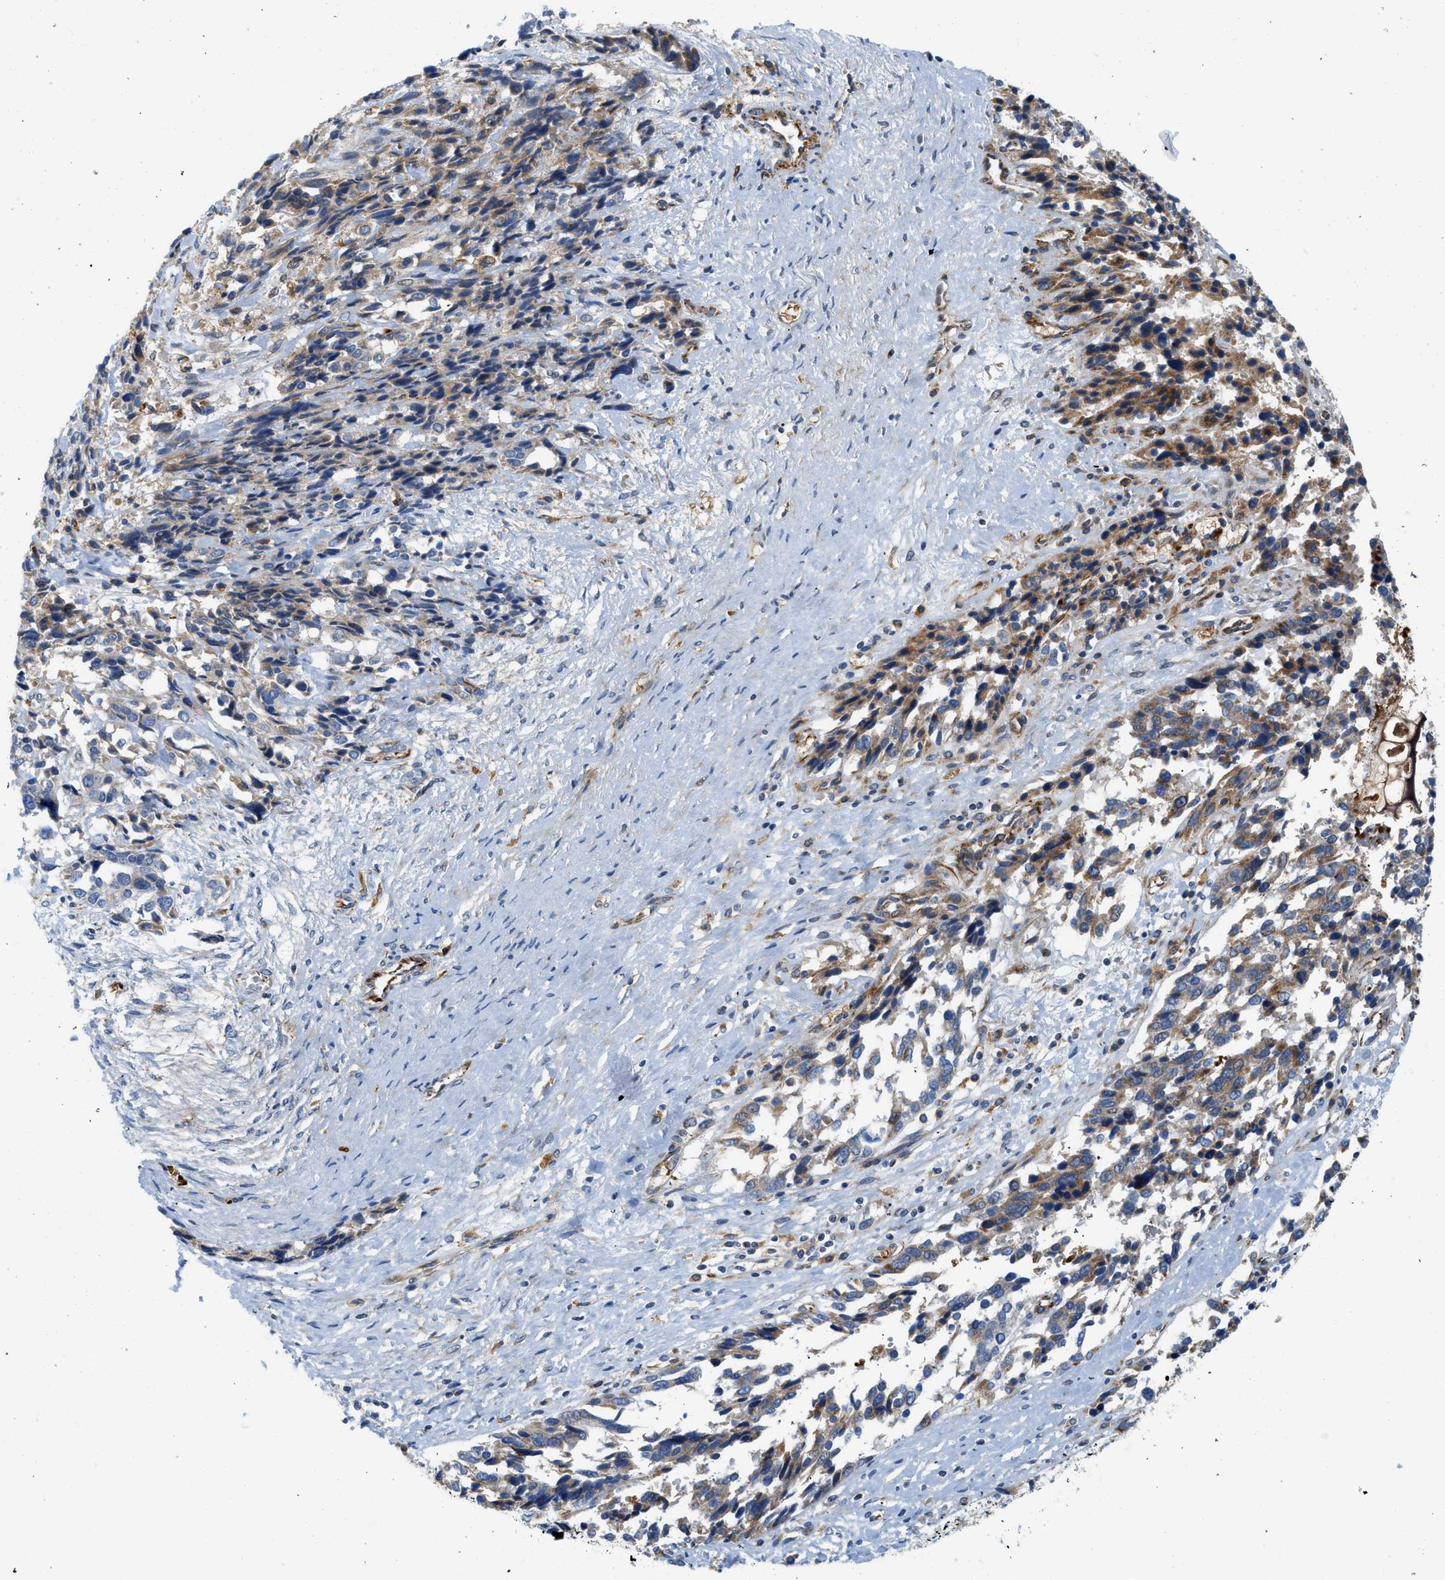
{"staining": {"intensity": "moderate", "quantity": ">75%", "location": "cytoplasmic/membranous"}, "tissue": "ovarian cancer", "cell_type": "Tumor cells", "image_type": "cancer", "snomed": [{"axis": "morphology", "description": "Cystadenocarcinoma, serous, NOS"}, {"axis": "topography", "description": "Ovary"}], "caption": "Protein expression analysis of human ovarian cancer (serous cystadenocarcinoma) reveals moderate cytoplasmic/membranous expression in approximately >75% of tumor cells. The protein is stained brown, and the nuclei are stained in blue (DAB (3,3'-diaminobenzidine) IHC with brightfield microscopy, high magnification).", "gene": "ZNF831", "patient": {"sex": "female", "age": 44}}